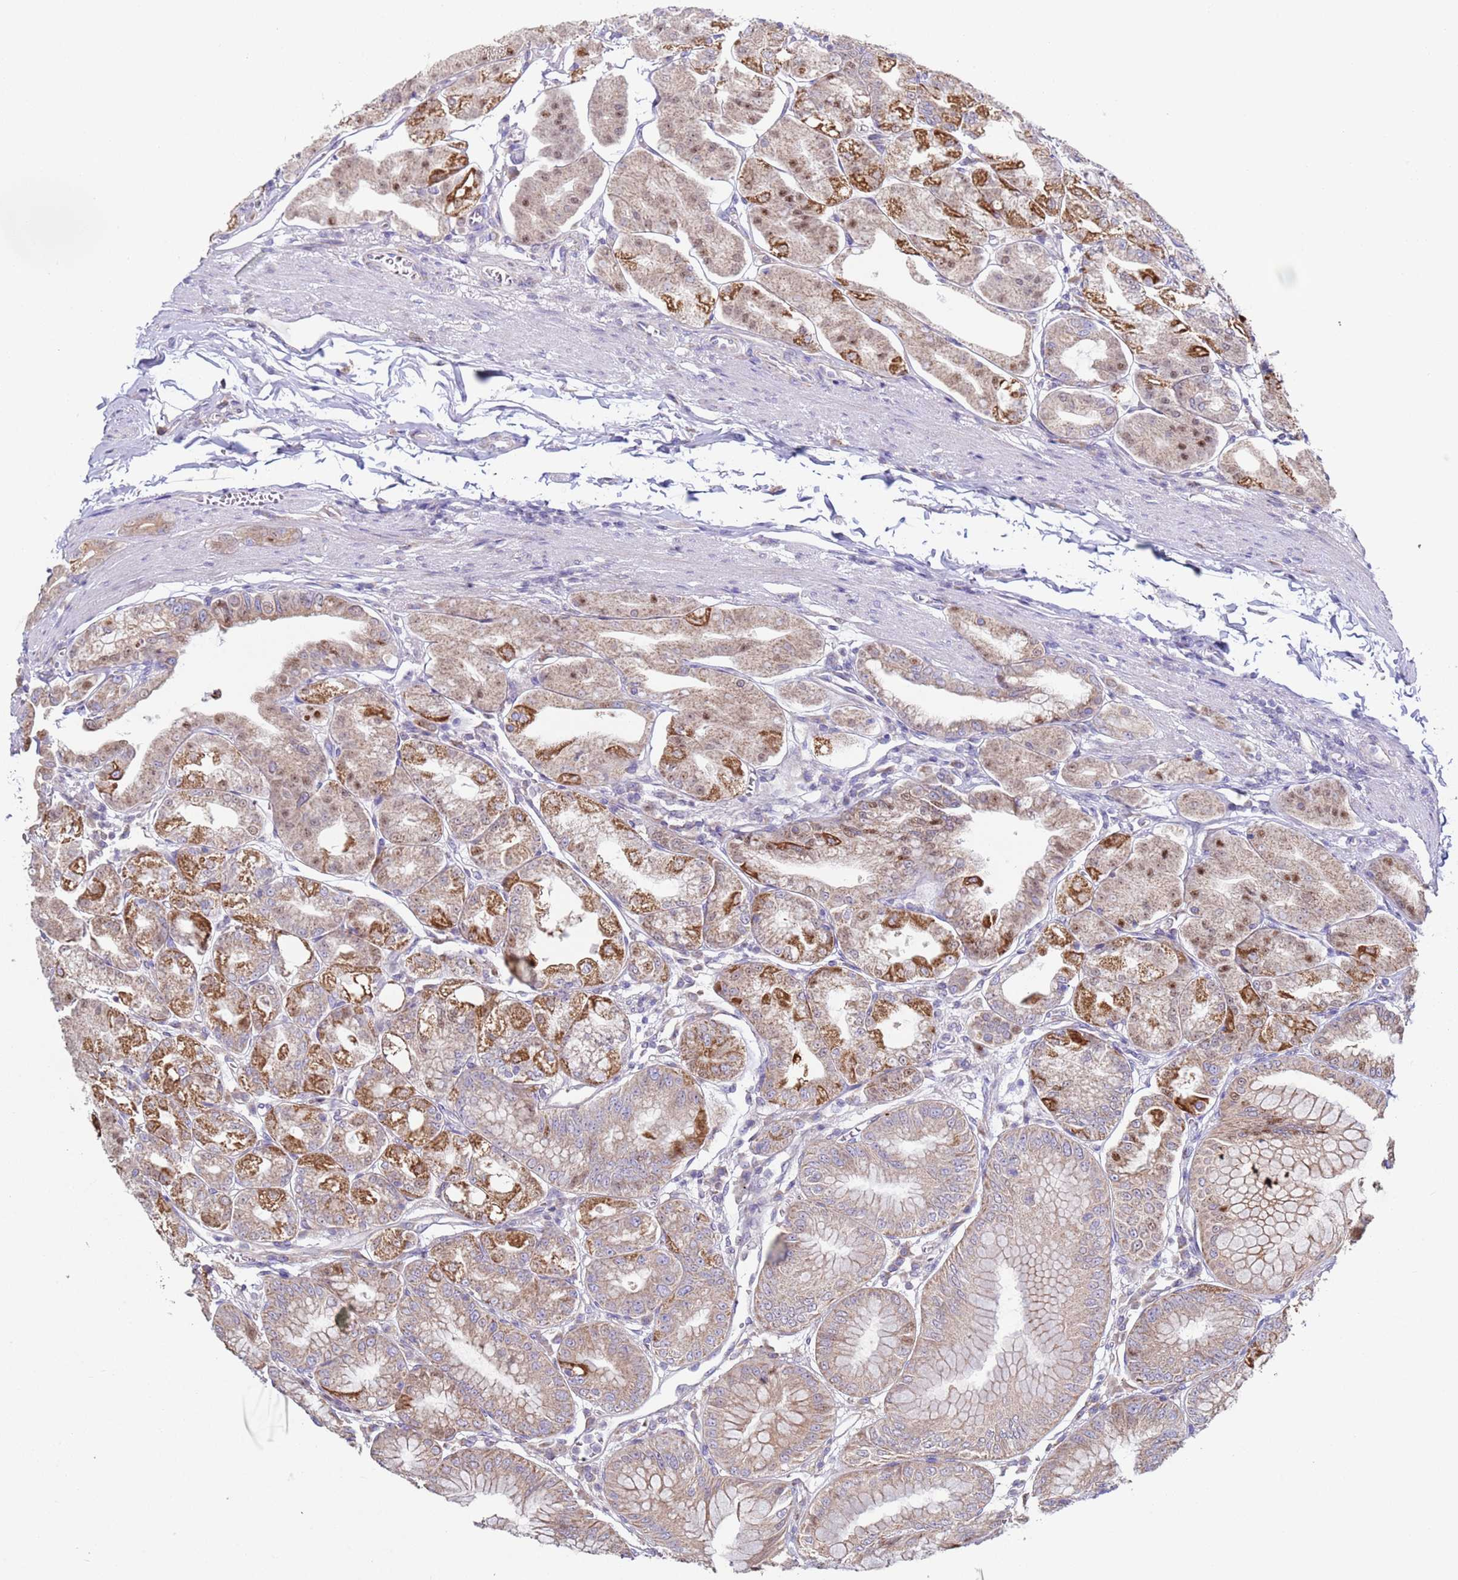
{"staining": {"intensity": "moderate", "quantity": "25%-75%", "location": "cytoplasmic/membranous"}, "tissue": "stomach", "cell_type": "Glandular cells", "image_type": "normal", "snomed": [{"axis": "morphology", "description": "Normal tissue, NOS"}, {"axis": "topography", "description": "Stomach, lower"}], "caption": "Moderate cytoplasmic/membranous positivity is present in approximately 25%-75% of glandular cells in unremarkable stomach. (brown staining indicates protein expression, while blue staining denotes nuclei).", "gene": "DIP2B", "patient": {"sex": "male", "age": 71}}